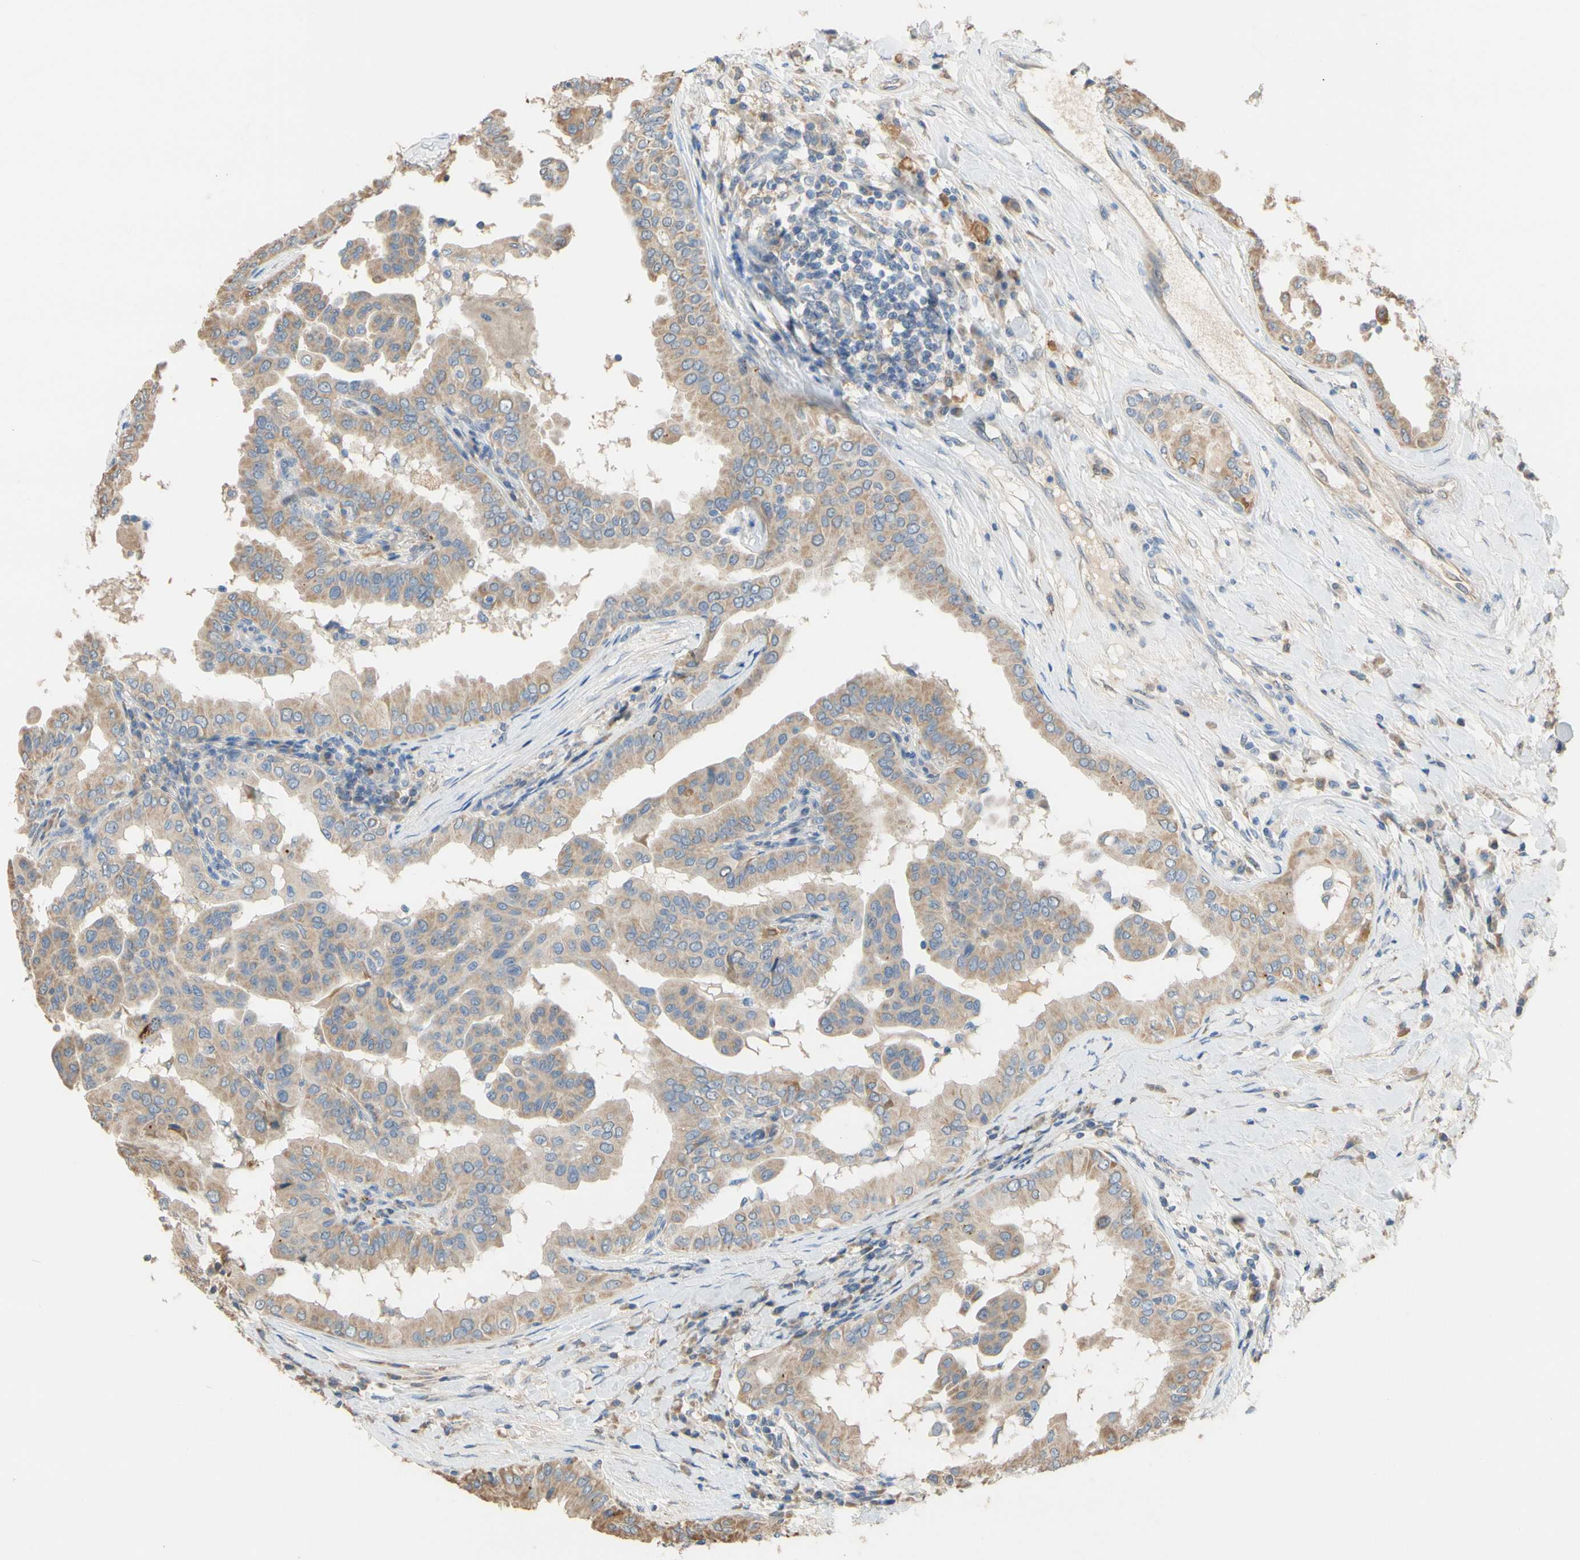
{"staining": {"intensity": "moderate", "quantity": ">75%", "location": "cytoplasmic/membranous"}, "tissue": "thyroid cancer", "cell_type": "Tumor cells", "image_type": "cancer", "snomed": [{"axis": "morphology", "description": "Papillary adenocarcinoma, NOS"}, {"axis": "topography", "description": "Thyroid gland"}], "caption": "Protein staining of thyroid cancer tissue displays moderate cytoplasmic/membranous positivity in about >75% of tumor cells.", "gene": "ALDH1A2", "patient": {"sex": "male", "age": 33}}